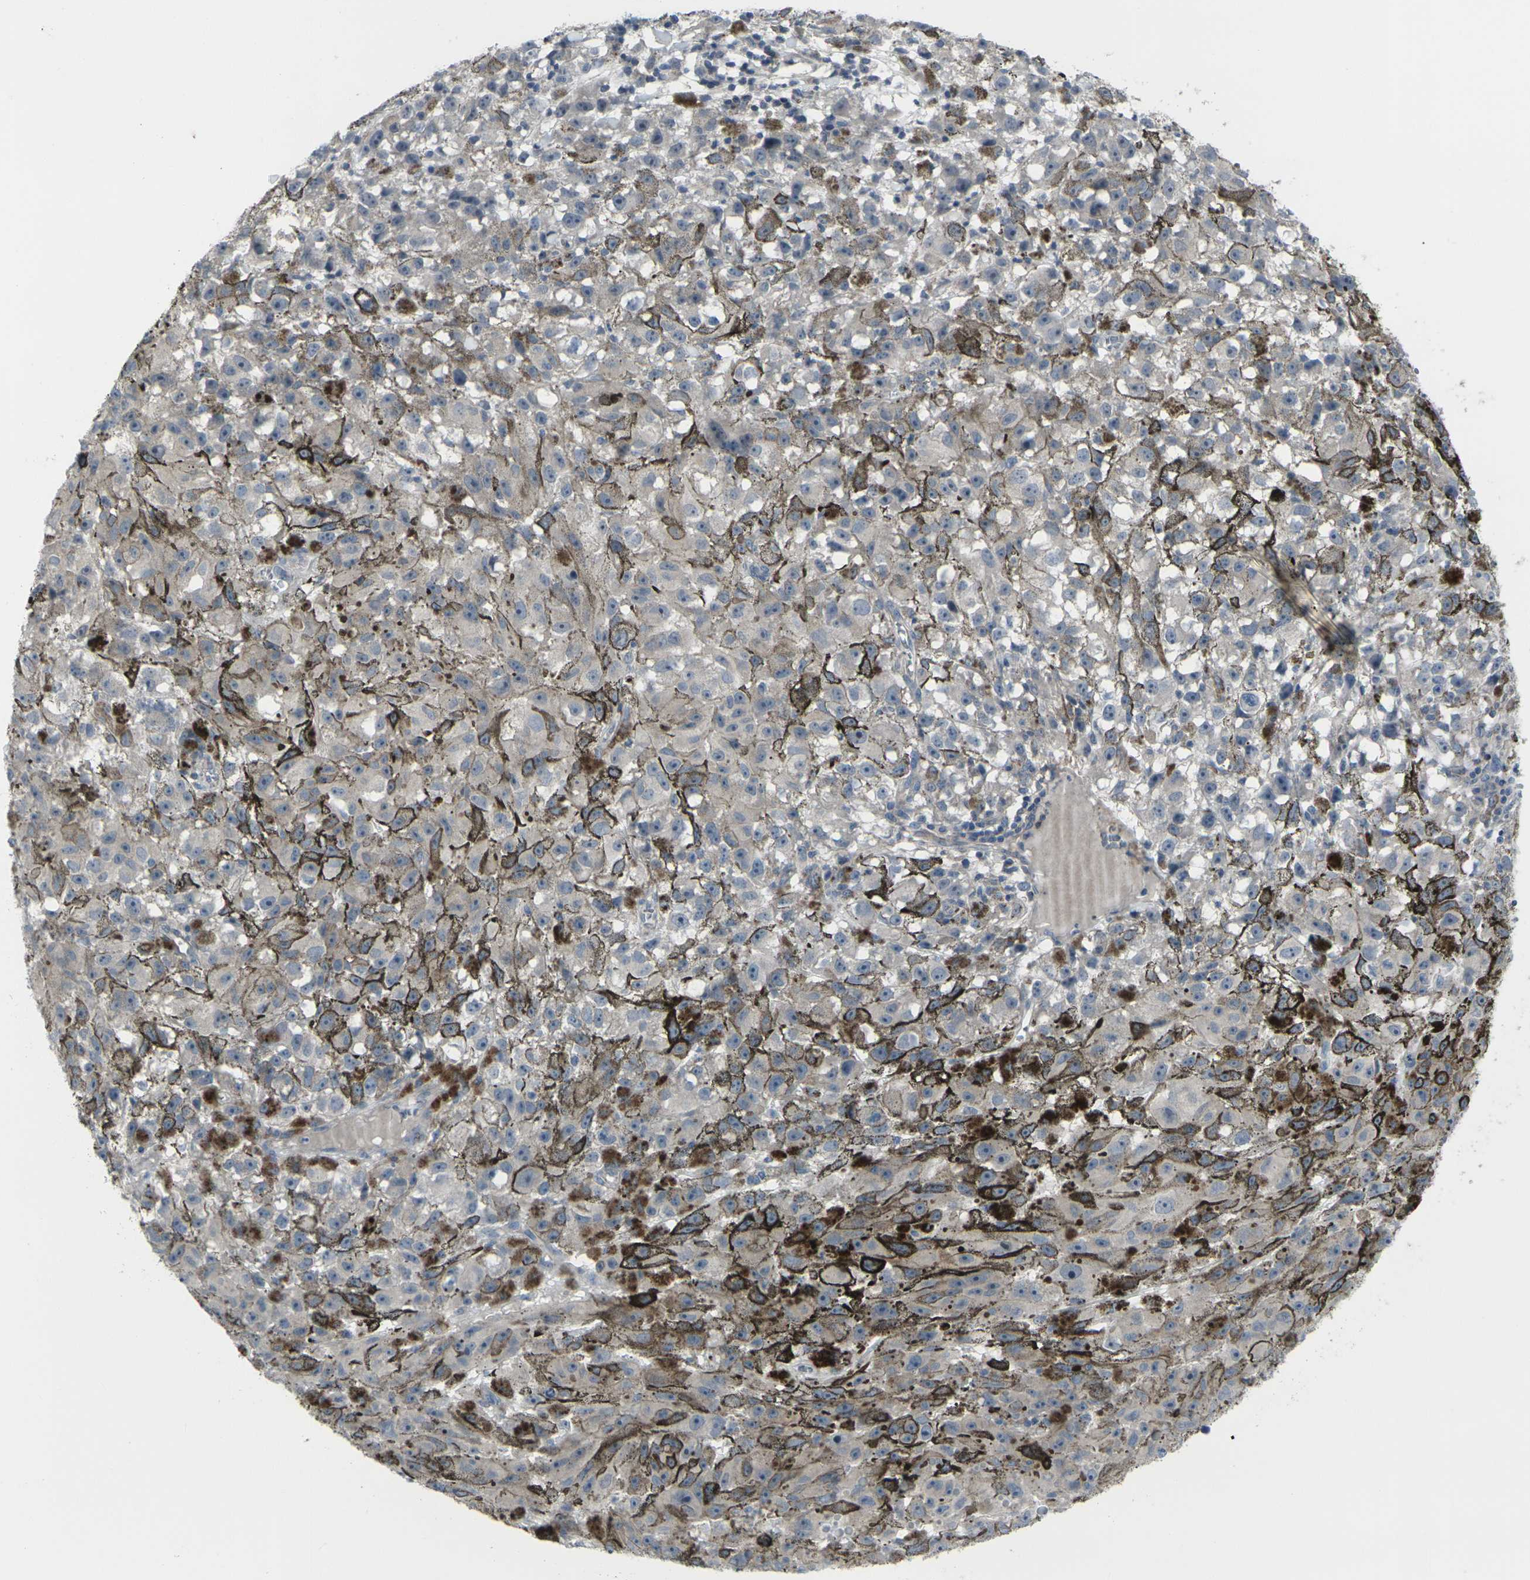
{"staining": {"intensity": "negative", "quantity": "none", "location": "none"}, "tissue": "melanoma", "cell_type": "Tumor cells", "image_type": "cancer", "snomed": [{"axis": "morphology", "description": "Malignant melanoma, NOS"}, {"axis": "topography", "description": "Skin"}], "caption": "IHC photomicrograph of neoplastic tissue: human melanoma stained with DAB (3,3'-diaminobenzidine) reveals no significant protein staining in tumor cells.", "gene": "CCR10", "patient": {"sex": "female", "age": 104}}